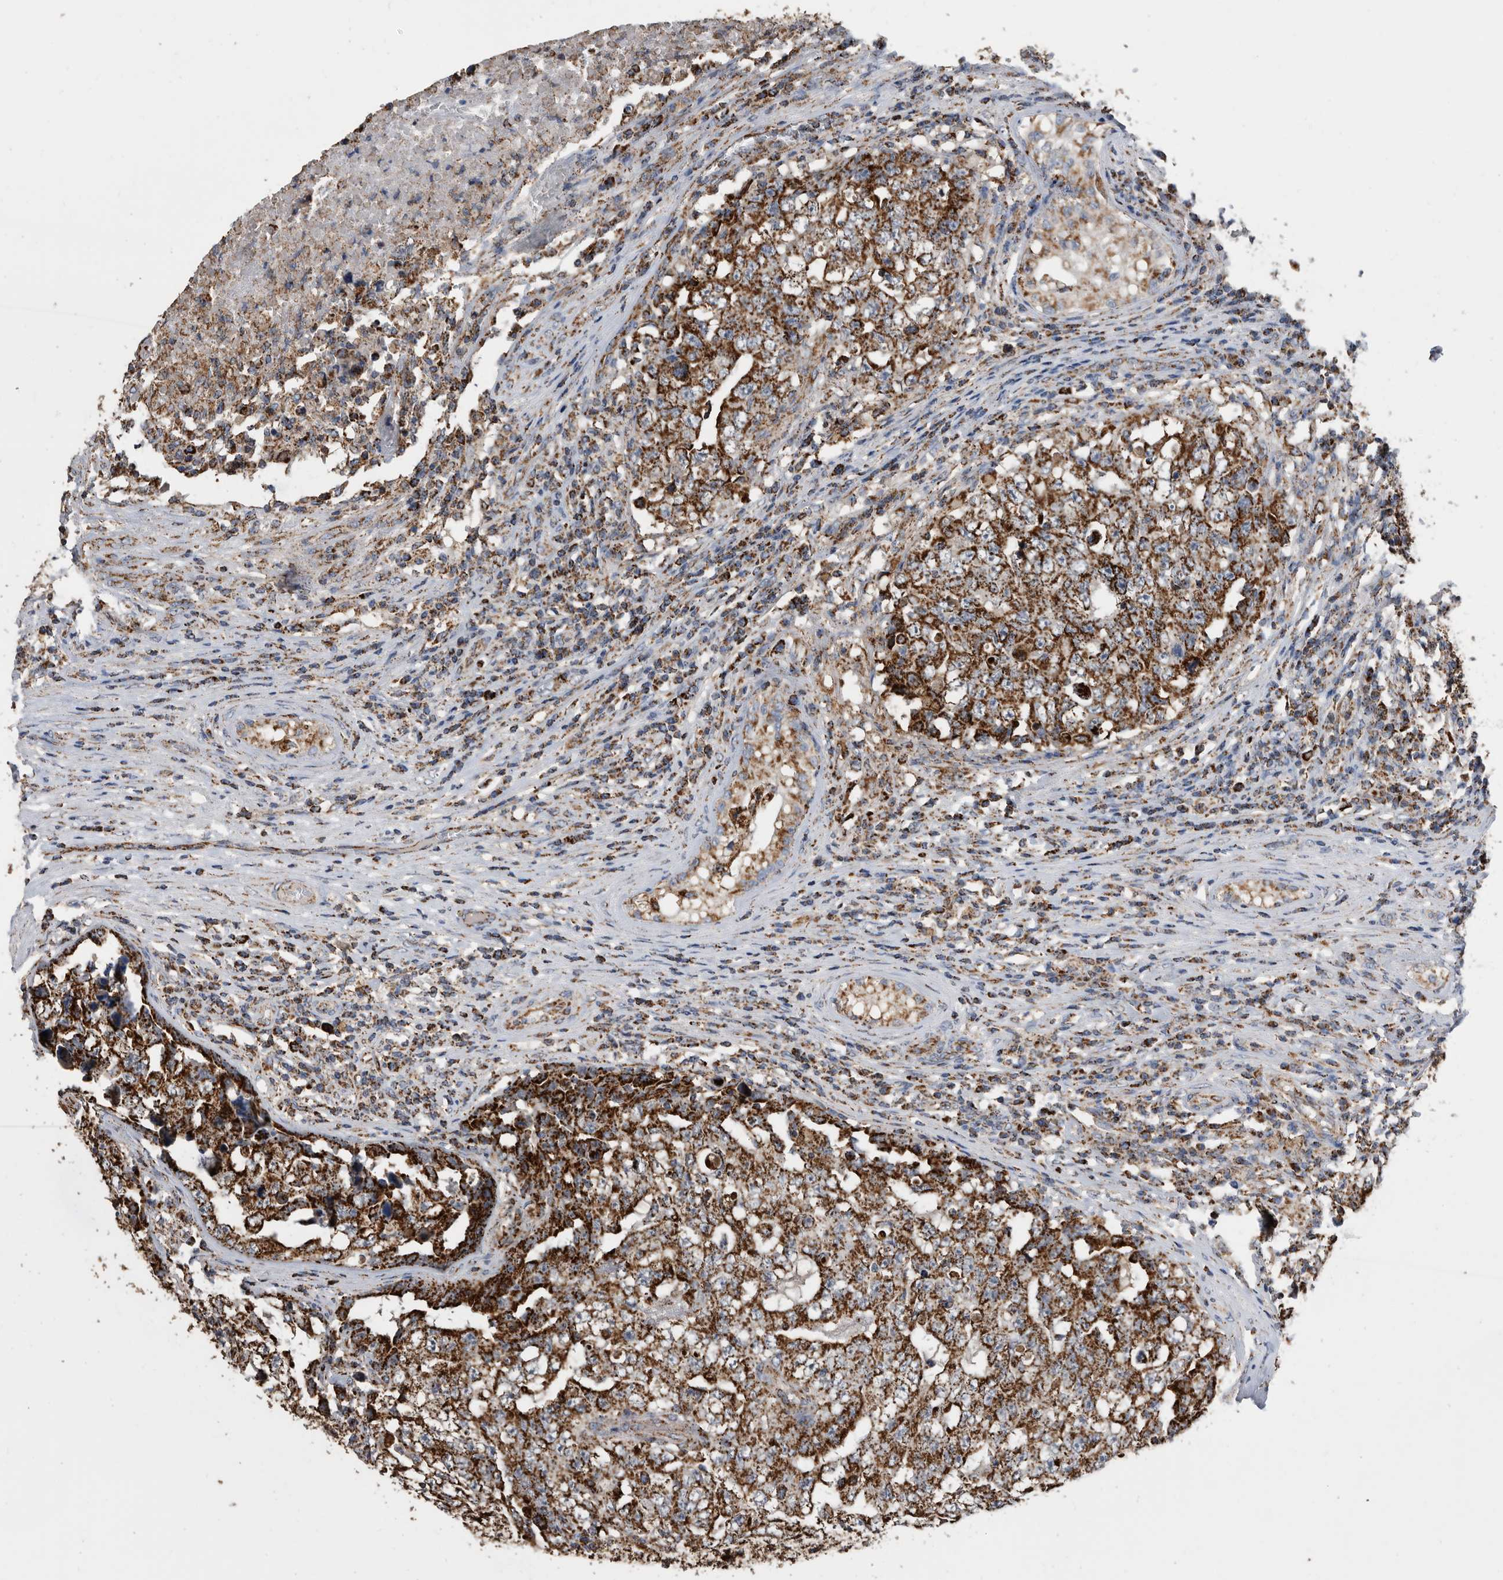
{"staining": {"intensity": "strong", "quantity": ">75%", "location": "cytoplasmic/membranous"}, "tissue": "testis cancer", "cell_type": "Tumor cells", "image_type": "cancer", "snomed": [{"axis": "morphology", "description": "Carcinoma, Embryonal, NOS"}, {"axis": "topography", "description": "Testis"}], "caption": "The photomicrograph exhibits immunohistochemical staining of embryonal carcinoma (testis). There is strong cytoplasmic/membranous staining is identified in about >75% of tumor cells. The staining is performed using DAB brown chromogen to label protein expression. The nuclei are counter-stained blue using hematoxylin.", "gene": "WFDC1", "patient": {"sex": "male", "age": 26}}